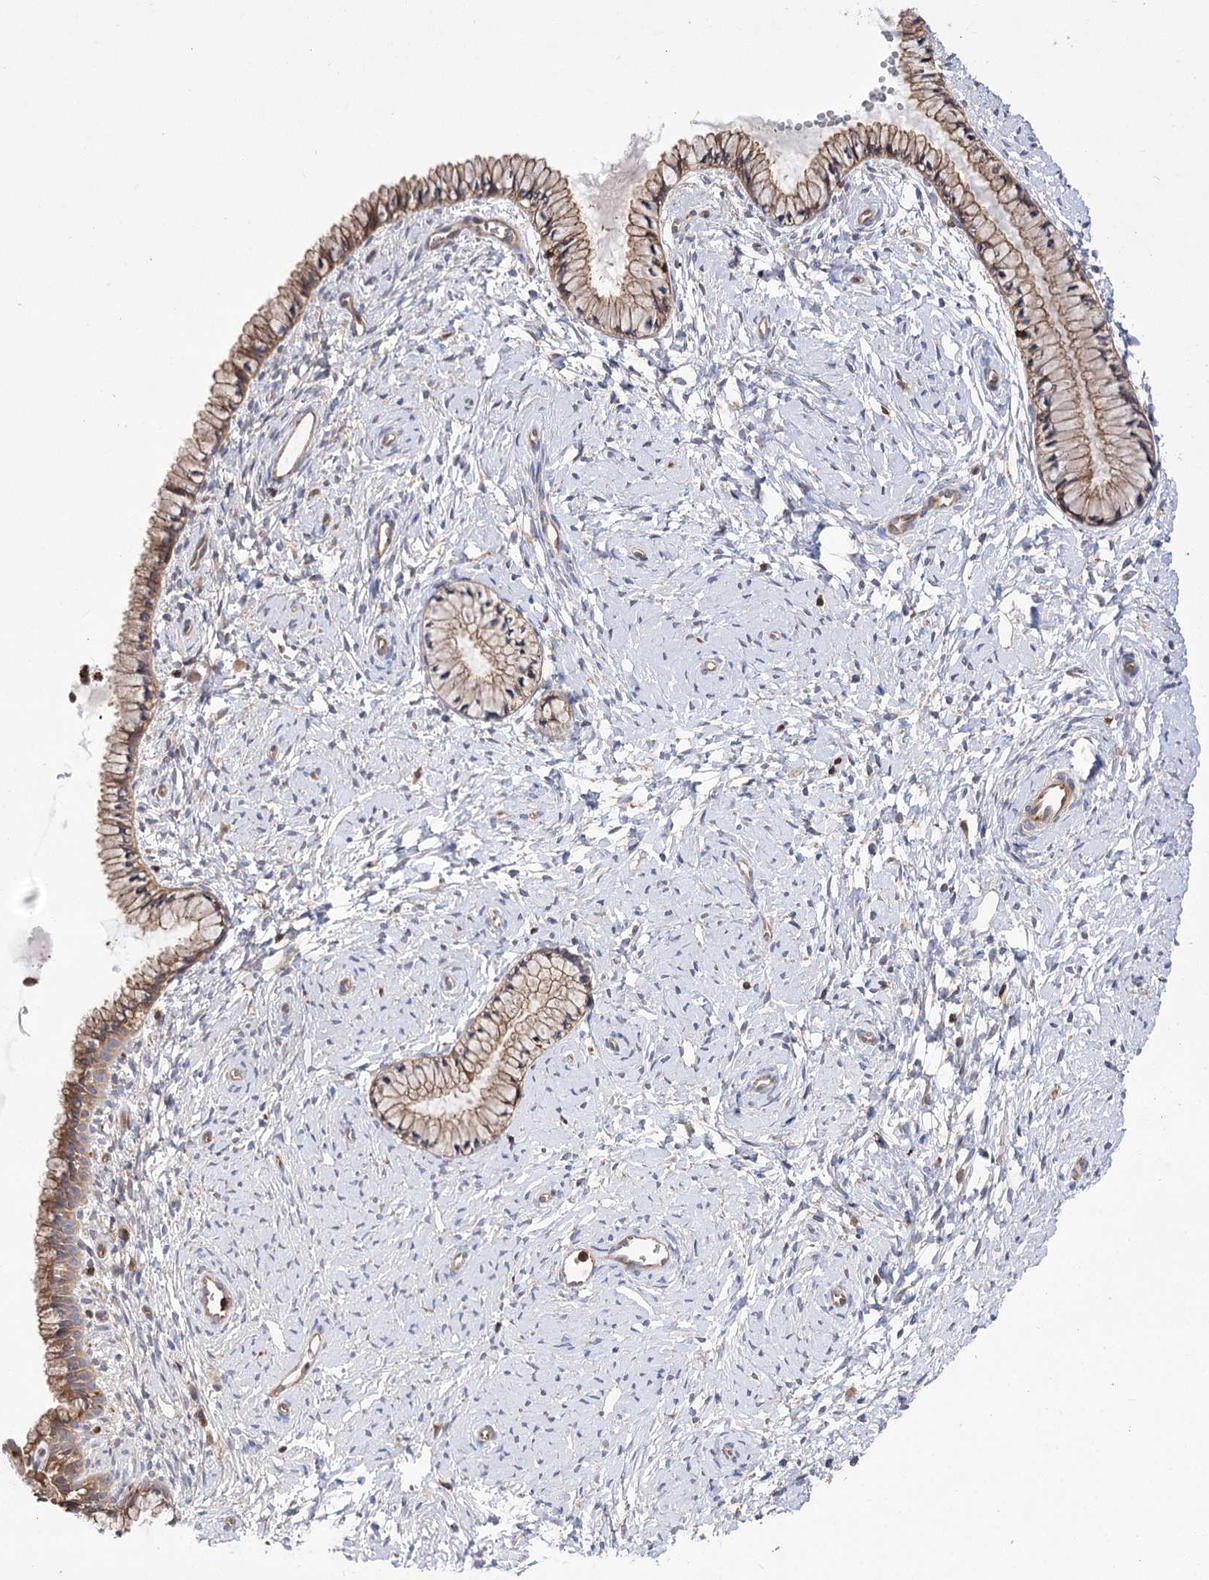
{"staining": {"intensity": "moderate", "quantity": "25%-75%", "location": "cytoplasmic/membranous"}, "tissue": "cervix", "cell_type": "Glandular cells", "image_type": "normal", "snomed": [{"axis": "morphology", "description": "Normal tissue, NOS"}, {"axis": "topography", "description": "Cervix"}], "caption": "Immunohistochemistry (DAB (3,3'-diaminobenzidine)) staining of benign cervix demonstrates moderate cytoplasmic/membranous protein staining in about 25%-75% of glandular cells.", "gene": "VPS37B", "patient": {"sex": "female", "age": 33}}